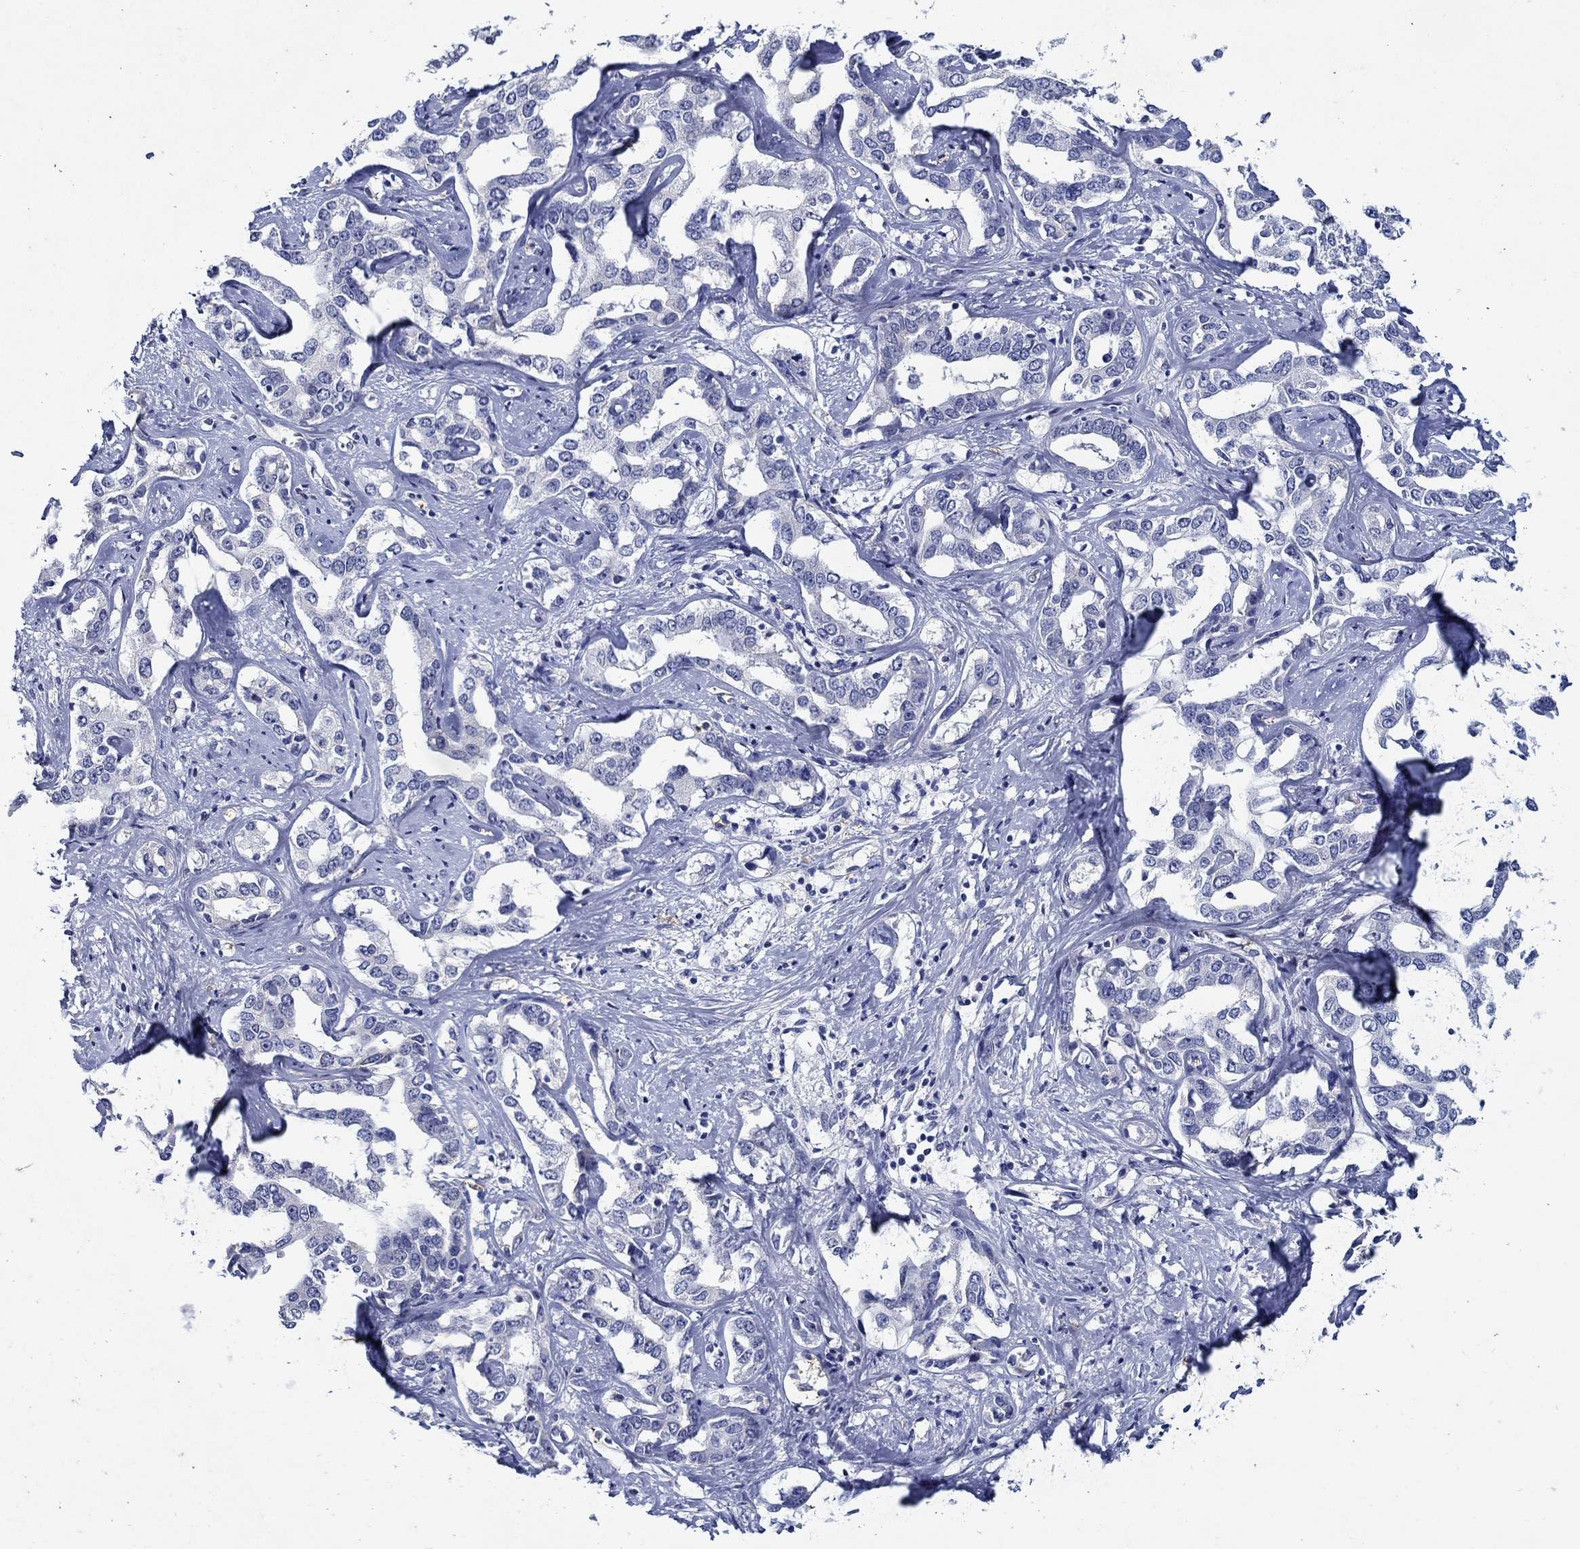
{"staining": {"intensity": "negative", "quantity": "none", "location": "none"}, "tissue": "liver cancer", "cell_type": "Tumor cells", "image_type": "cancer", "snomed": [{"axis": "morphology", "description": "Cholangiocarcinoma"}, {"axis": "topography", "description": "Liver"}], "caption": "Liver cancer (cholangiocarcinoma) was stained to show a protein in brown. There is no significant expression in tumor cells.", "gene": "MC2R", "patient": {"sex": "male", "age": 59}}